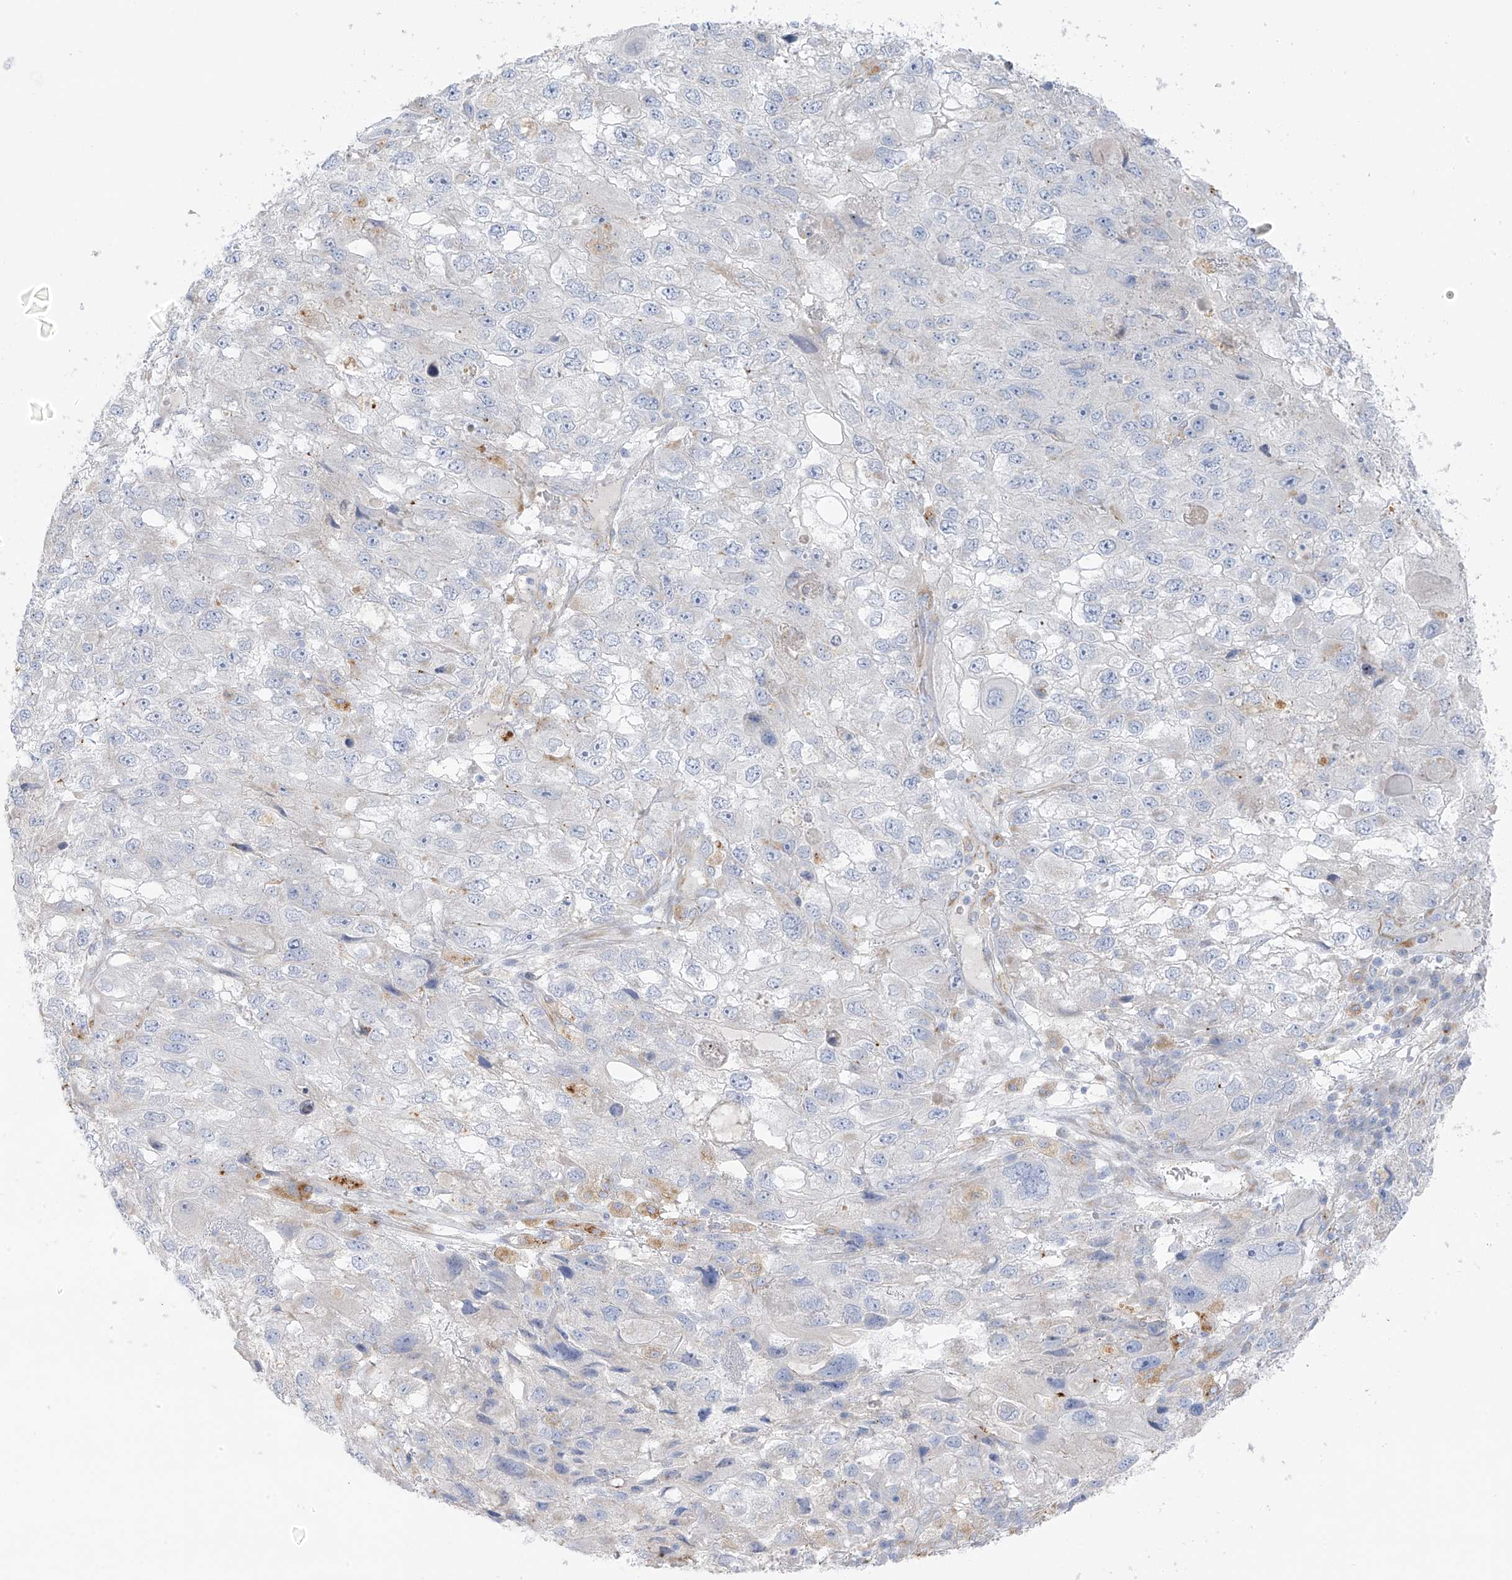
{"staining": {"intensity": "negative", "quantity": "none", "location": "none"}, "tissue": "endometrial cancer", "cell_type": "Tumor cells", "image_type": "cancer", "snomed": [{"axis": "morphology", "description": "Adenocarcinoma, NOS"}, {"axis": "topography", "description": "Endometrium"}], "caption": "Immunohistochemistry of human endometrial adenocarcinoma displays no positivity in tumor cells.", "gene": "TAL2", "patient": {"sex": "female", "age": 49}}